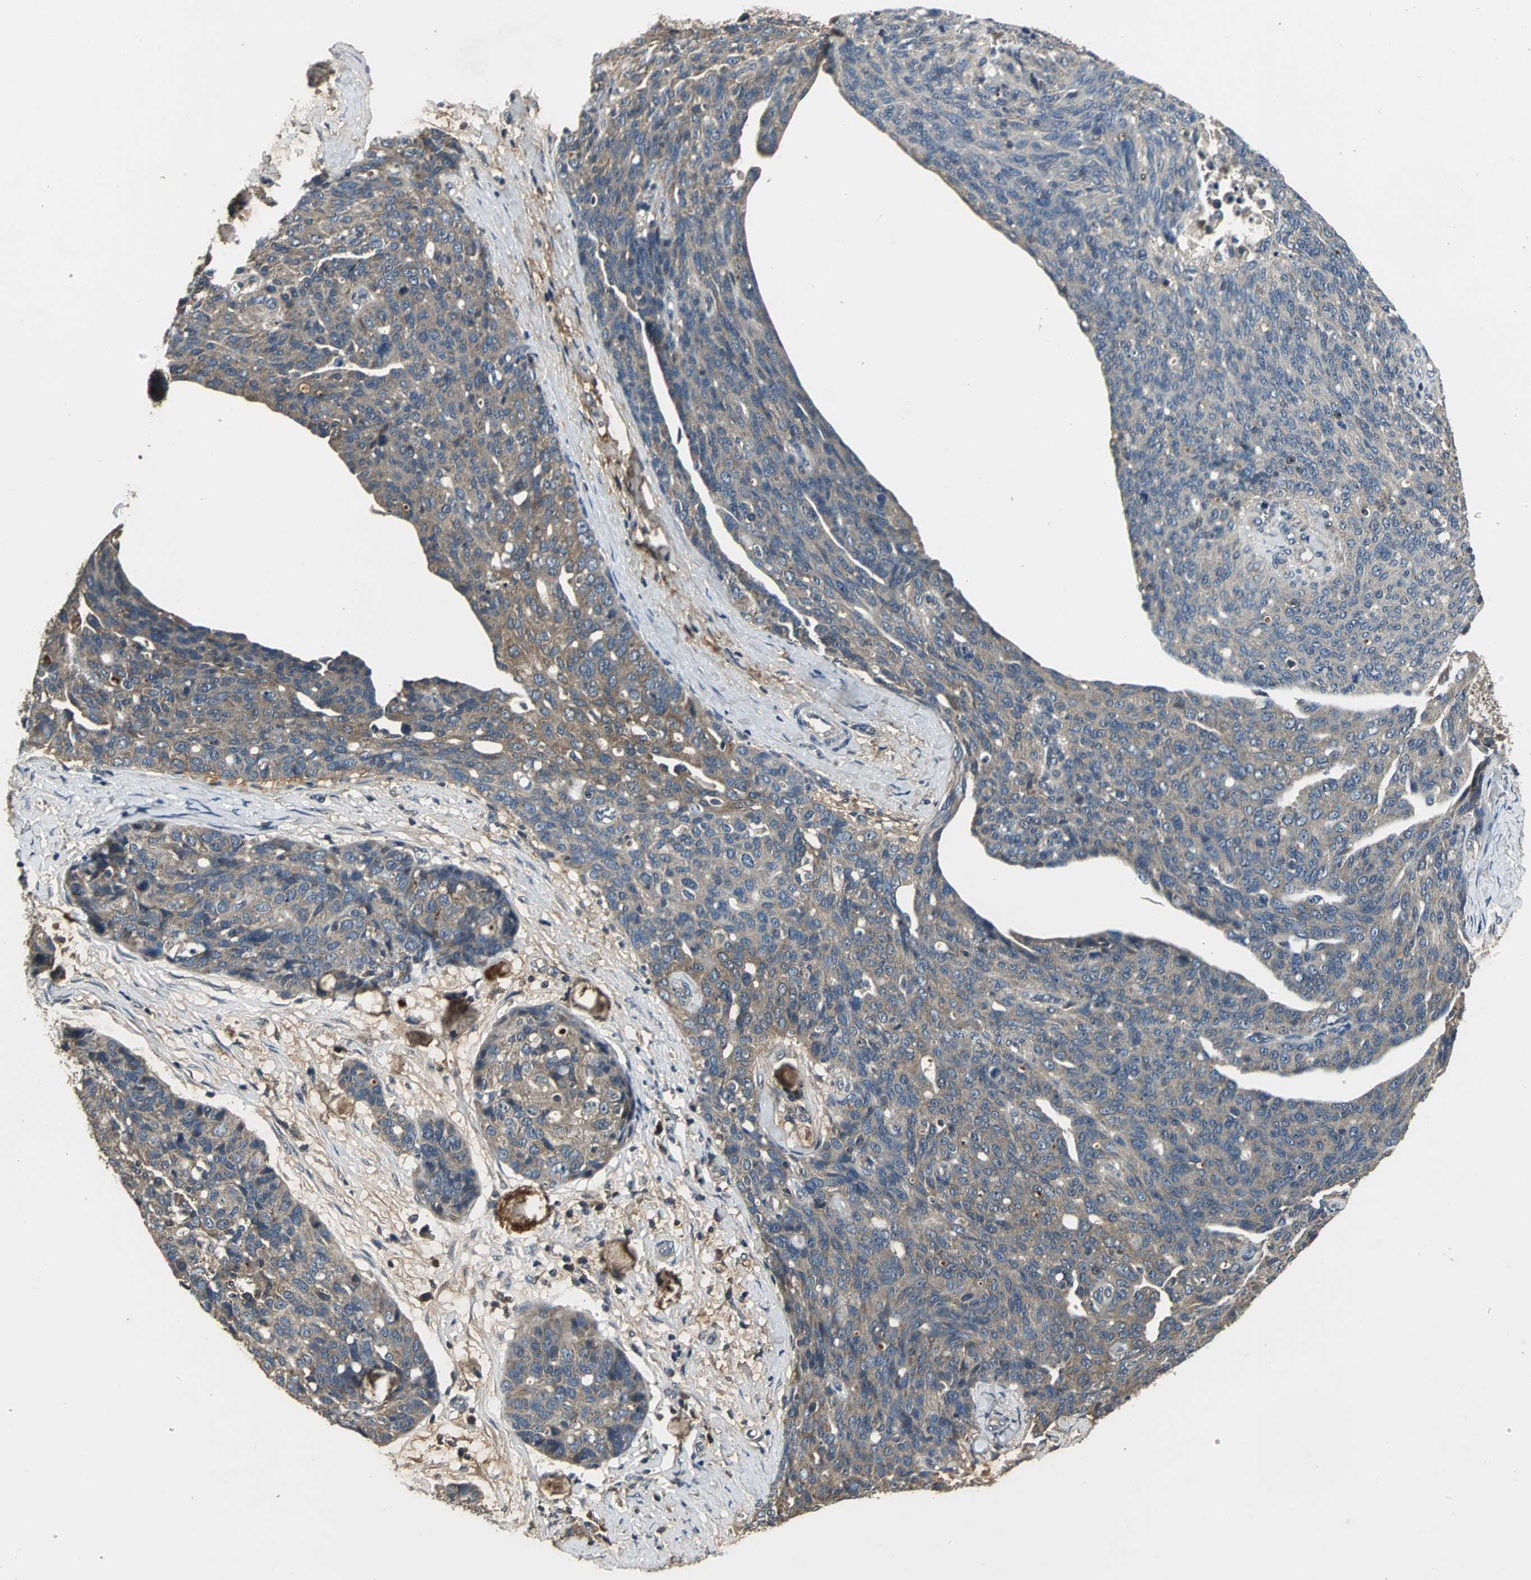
{"staining": {"intensity": "moderate", "quantity": ">75%", "location": "cytoplasmic/membranous"}, "tissue": "ovarian cancer", "cell_type": "Tumor cells", "image_type": "cancer", "snomed": [{"axis": "morphology", "description": "Carcinoma, endometroid"}, {"axis": "topography", "description": "Ovary"}], "caption": "Approximately >75% of tumor cells in human ovarian cancer demonstrate moderate cytoplasmic/membranous protein positivity as visualized by brown immunohistochemical staining.", "gene": "IRF3", "patient": {"sex": "female", "age": 60}}